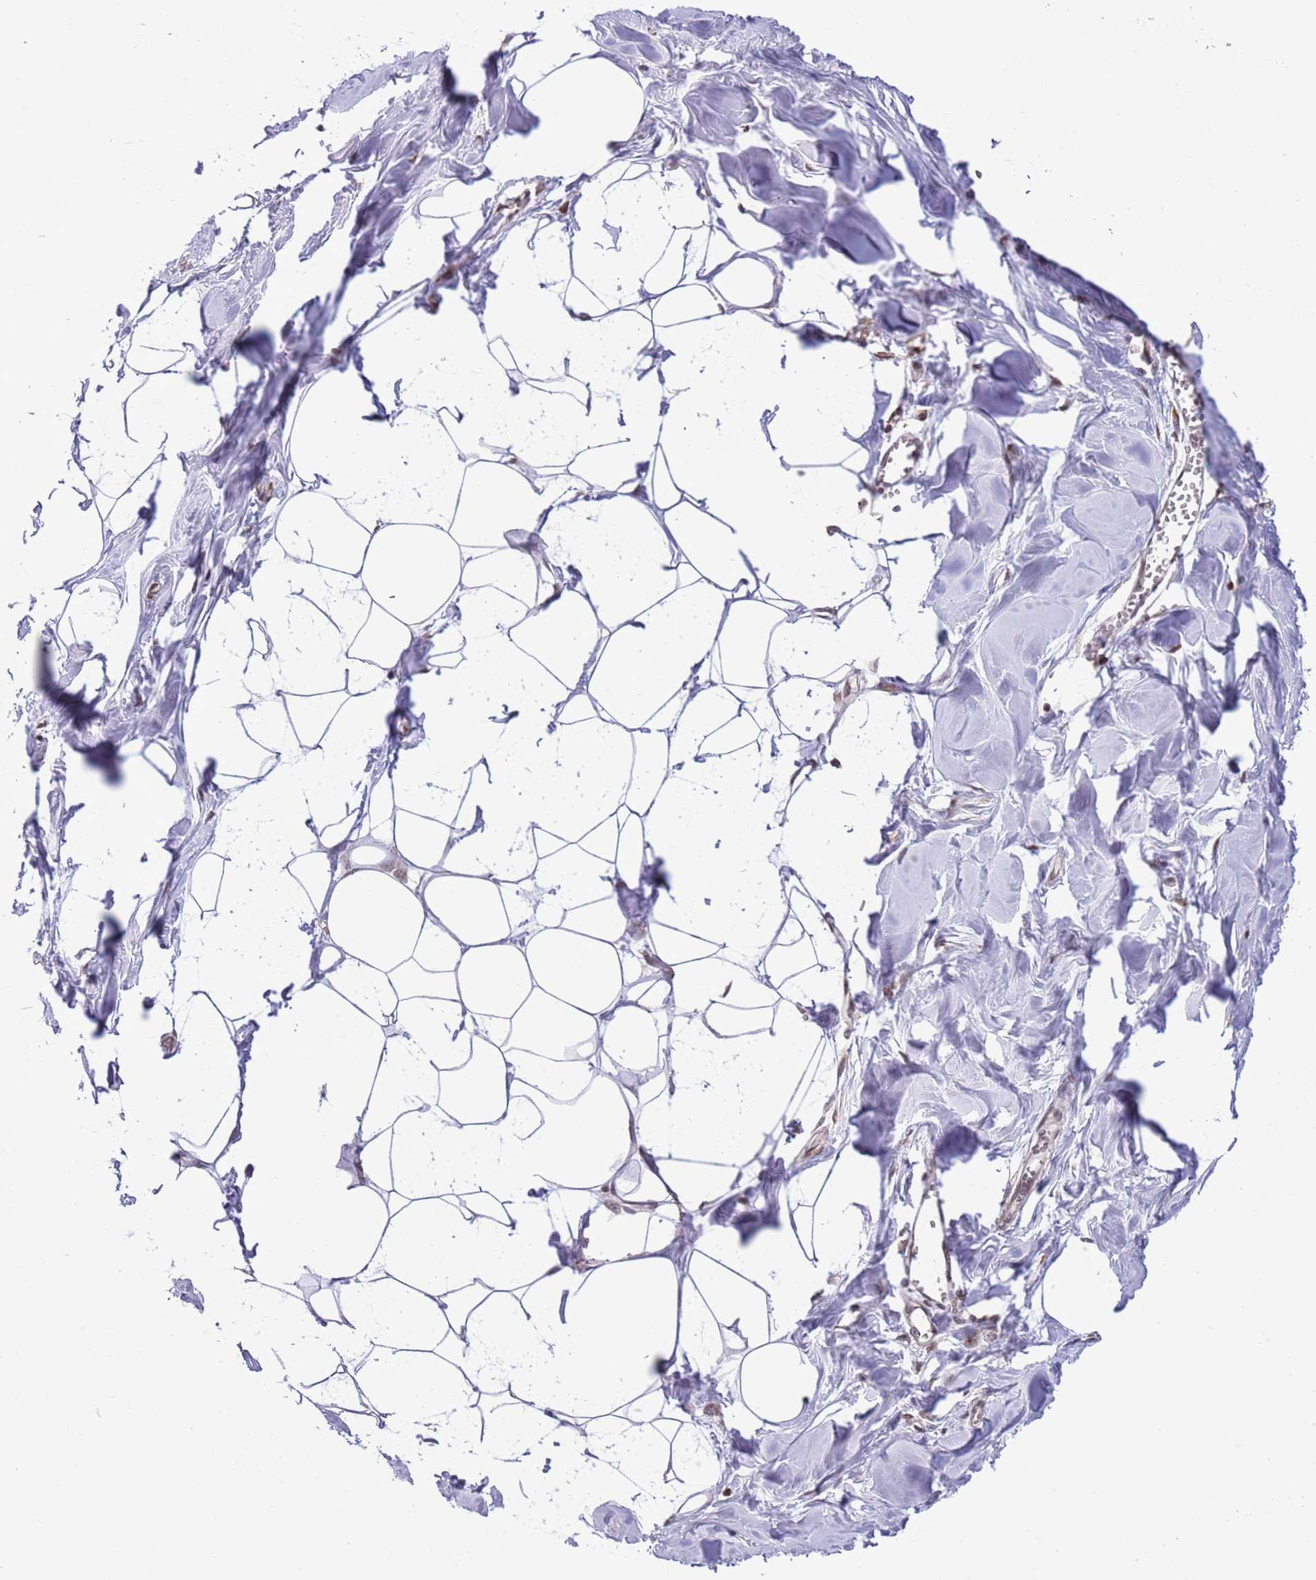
{"staining": {"intensity": "negative", "quantity": "none", "location": "none"}, "tissue": "breast", "cell_type": "Adipocytes", "image_type": "normal", "snomed": [{"axis": "morphology", "description": "Normal tissue, NOS"}, {"axis": "topography", "description": "Breast"}], "caption": "IHC of benign breast demonstrates no expression in adipocytes. Brightfield microscopy of immunohistochemistry (IHC) stained with DAB (3,3'-diaminobenzidine) (brown) and hematoxylin (blue), captured at high magnification.", "gene": "NRIP1", "patient": {"sex": "female", "age": 27}}